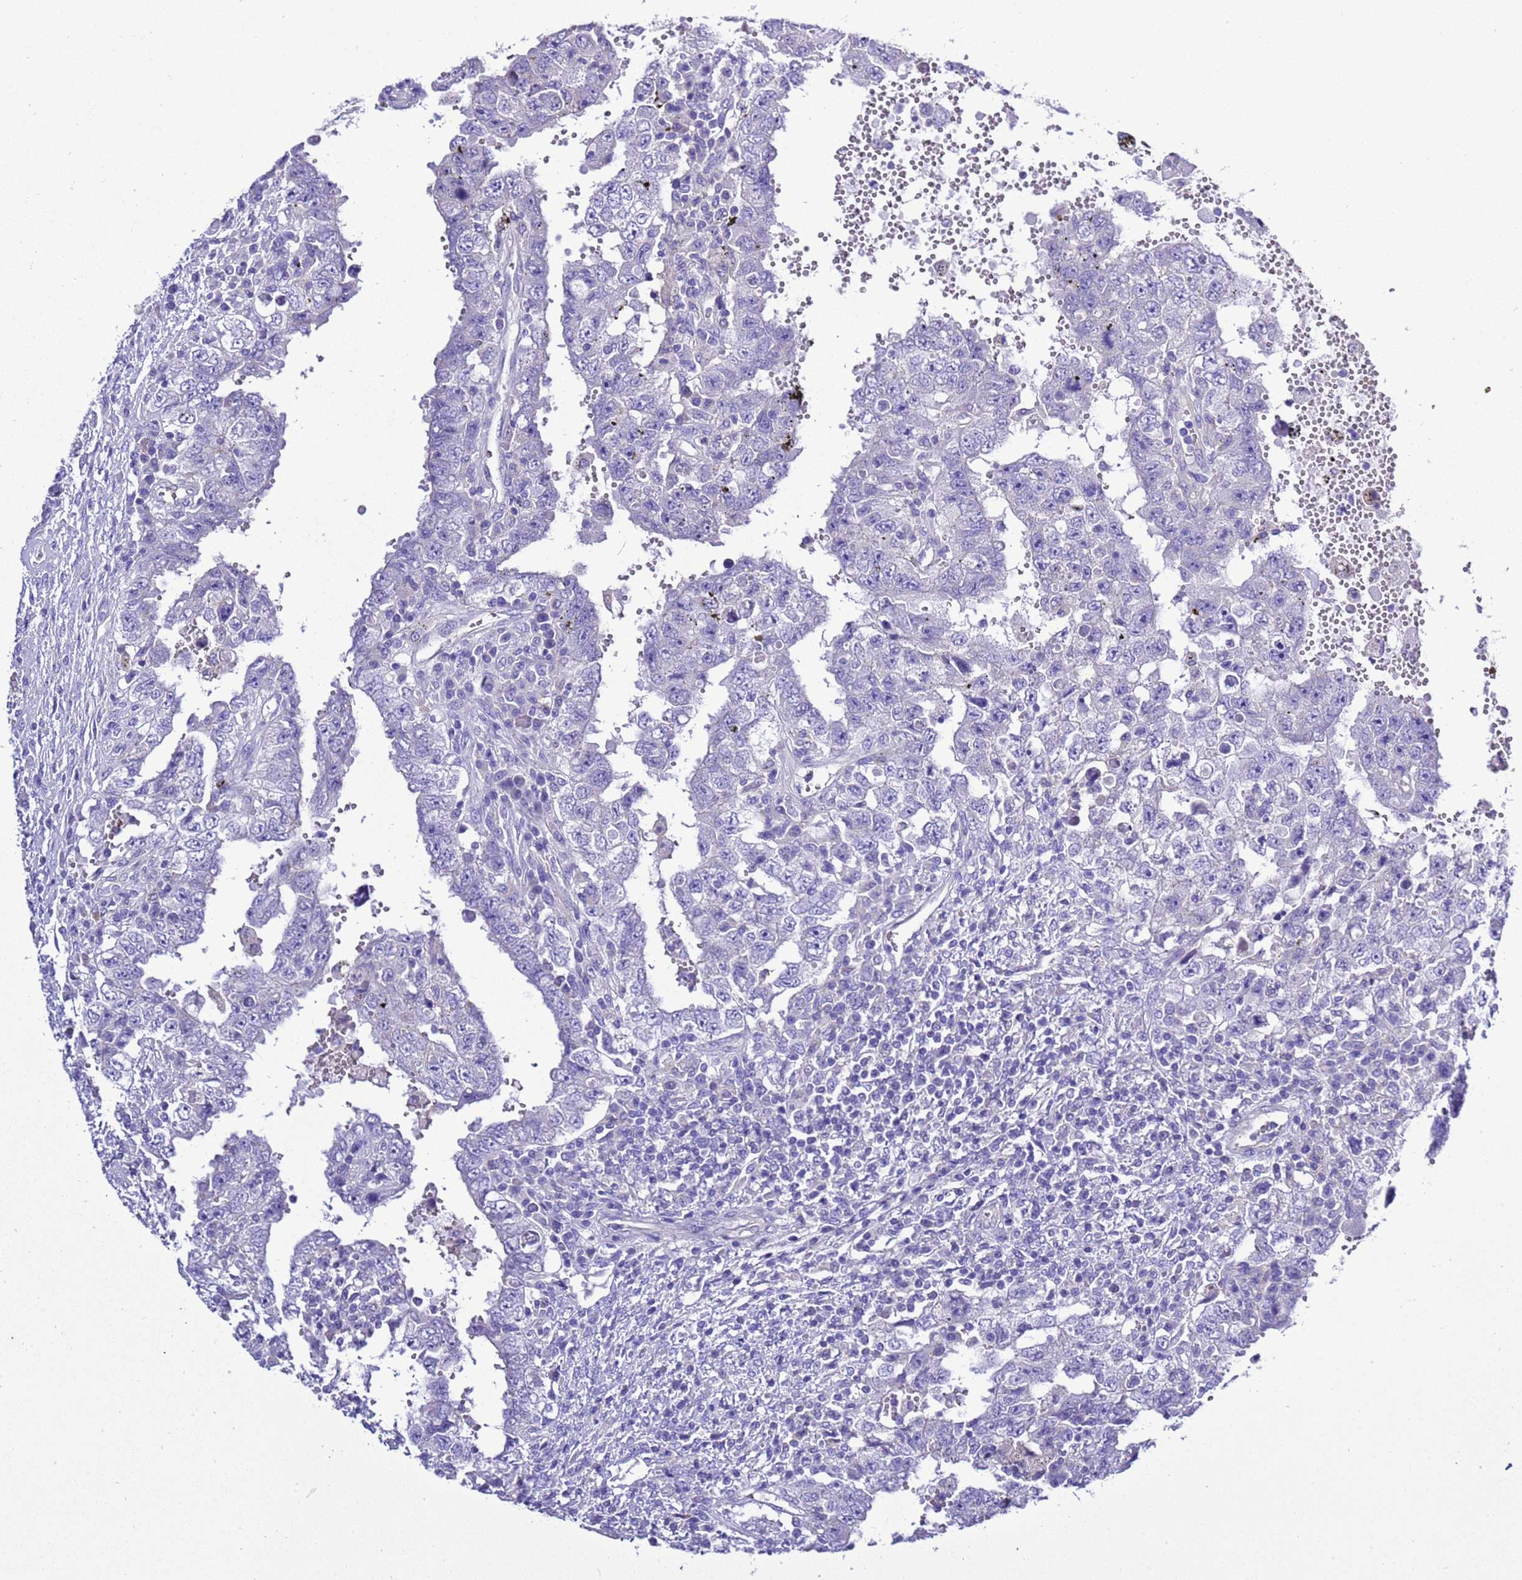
{"staining": {"intensity": "negative", "quantity": "none", "location": "none"}, "tissue": "testis cancer", "cell_type": "Tumor cells", "image_type": "cancer", "snomed": [{"axis": "morphology", "description": "Carcinoma, Embryonal, NOS"}, {"axis": "topography", "description": "Testis"}], "caption": "High power microscopy photomicrograph of an immunohistochemistry photomicrograph of testis cancer, revealing no significant staining in tumor cells.", "gene": "KICS2", "patient": {"sex": "male", "age": 26}}